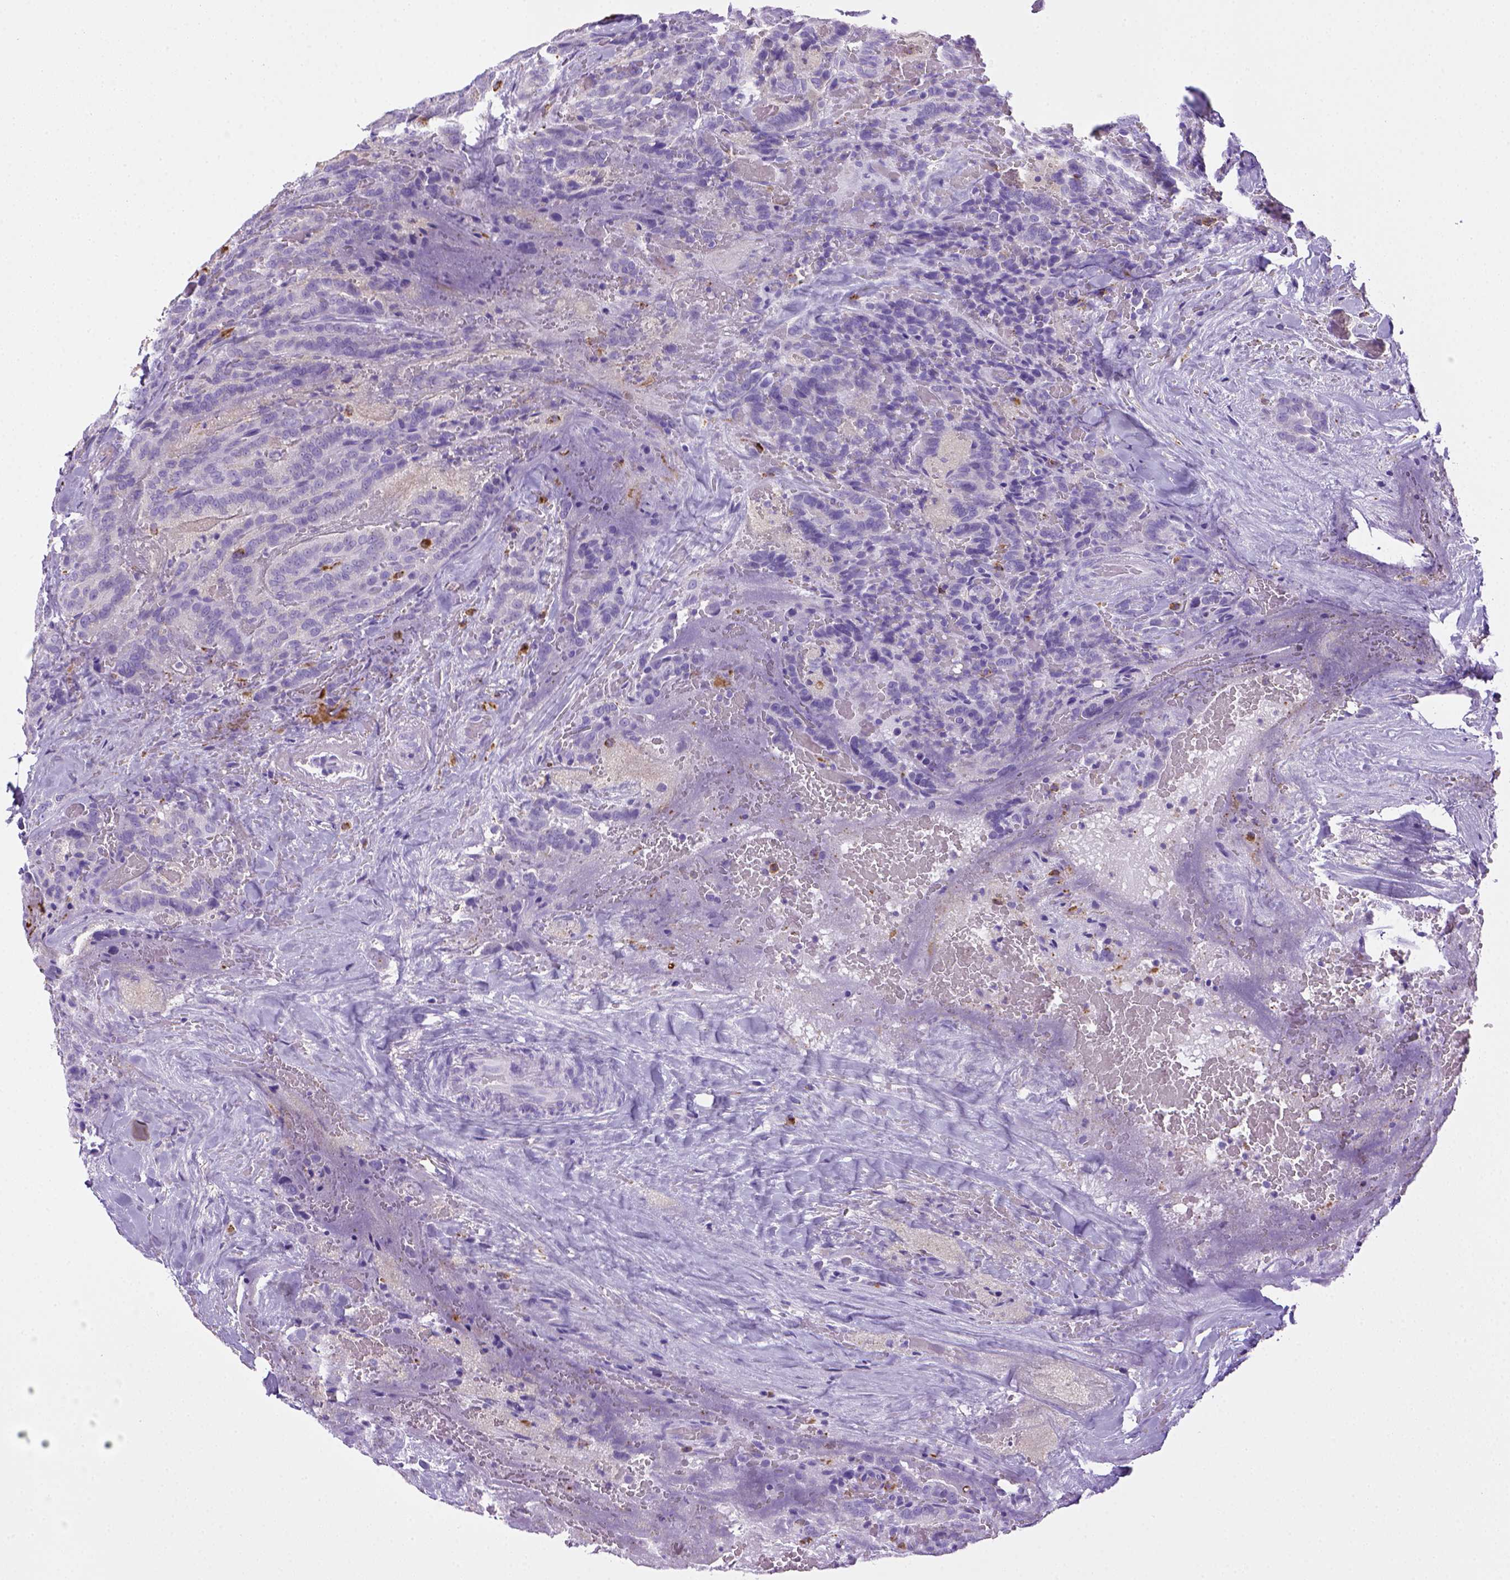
{"staining": {"intensity": "negative", "quantity": "none", "location": "none"}, "tissue": "thyroid cancer", "cell_type": "Tumor cells", "image_type": "cancer", "snomed": [{"axis": "morphology", "description": "Papillary adenocarcinoma, NOS"}, {"axis": "topography", "description": "Thyroid gland"}], "caption": "A histopathology image of human thyroid cancer is negative for staining in tumor cells.", "gene": "CD68", "patient": {"sex": "male", "age": 61}}